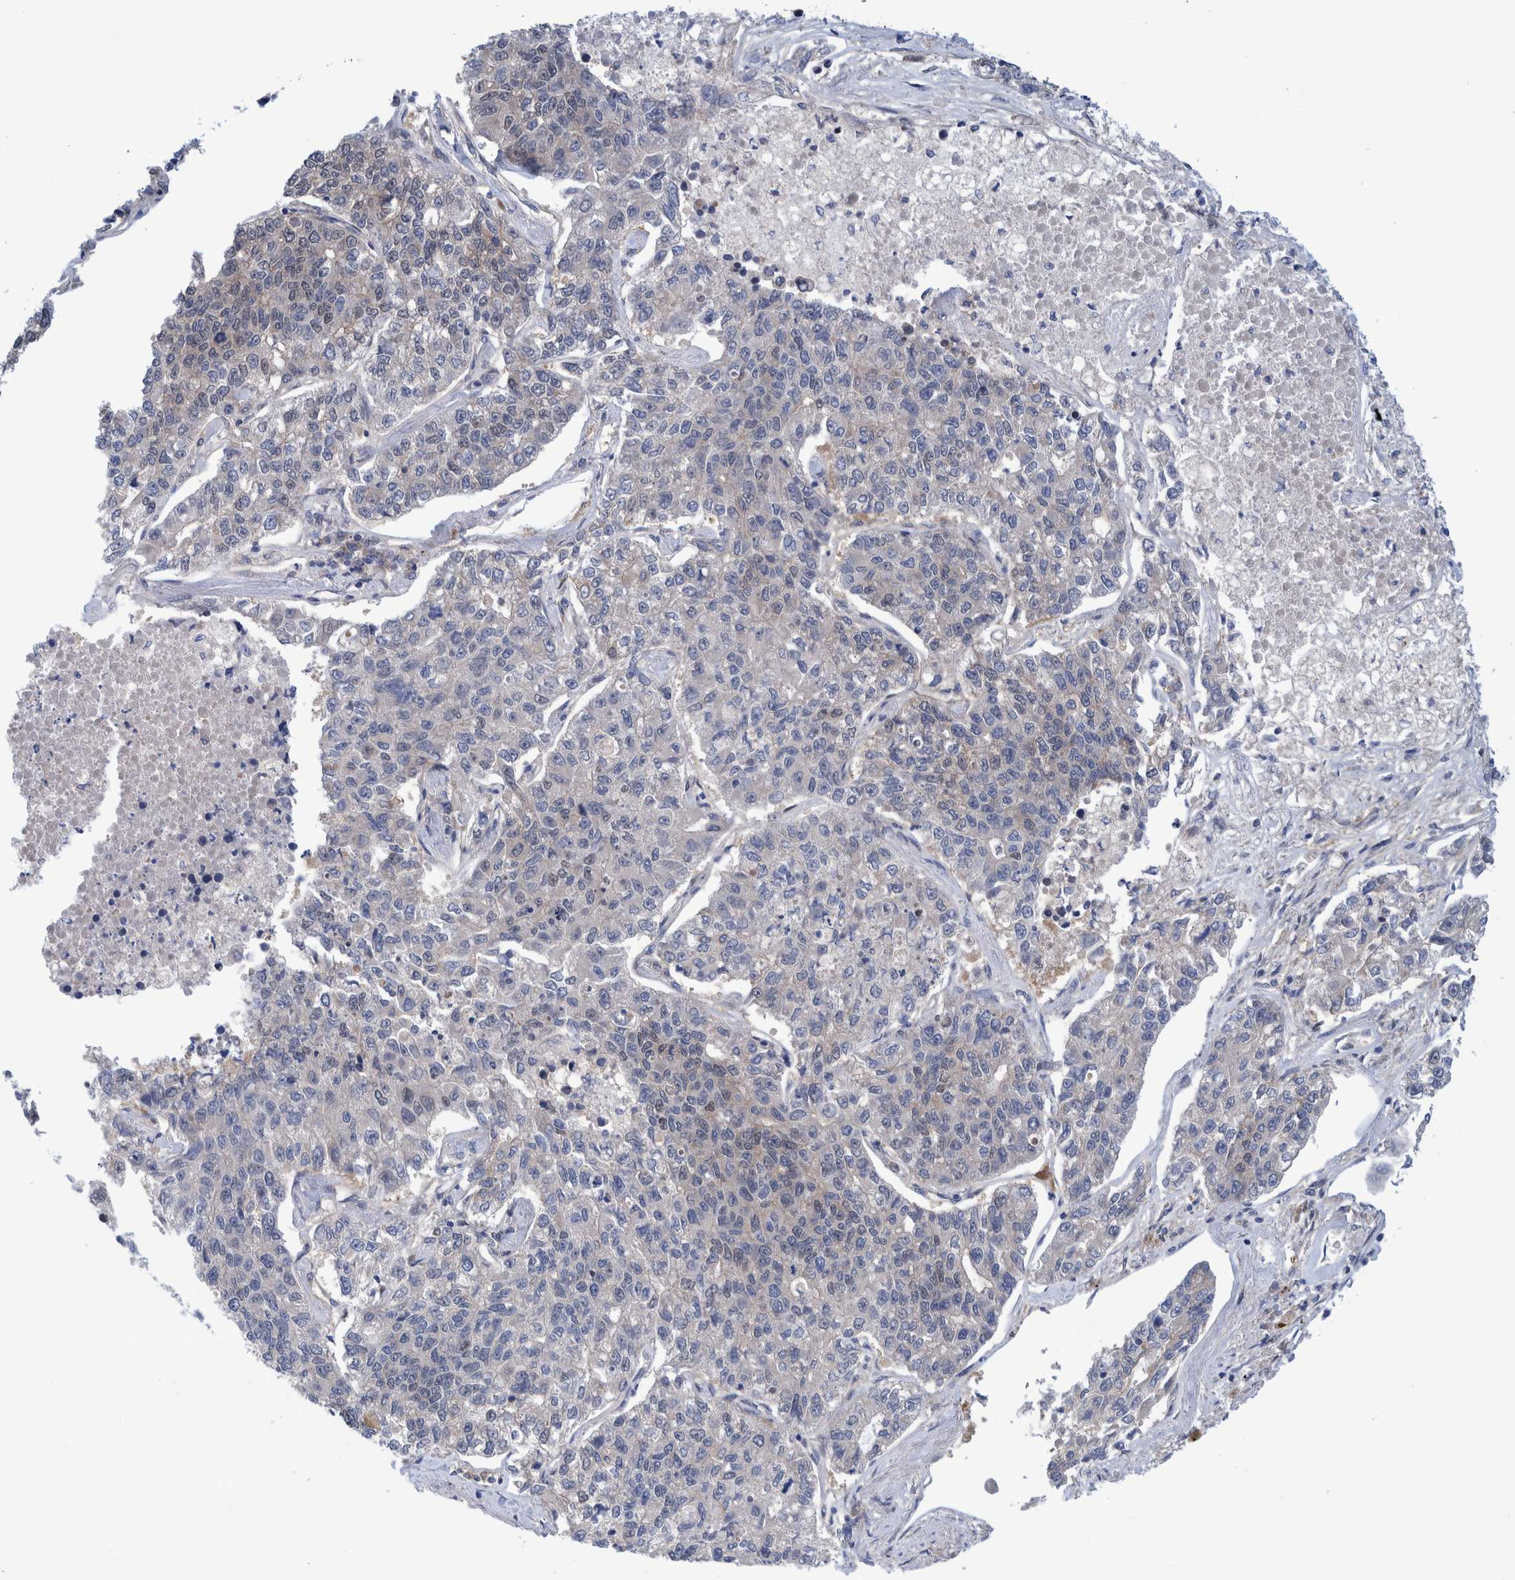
{"staining": {"intensity": "weak", "quantity": "<25%", "location": "nuclear"}, "tissue": "lung cancer", "cell_type": "Tumor cells", "image_type": "cancer", "snomed": [{"axis": "morphology", "description": "Adenocarcinoma, NOS"}, {"axis": "topography", "description": "Lung"}], "caption": "Immunohistochemistry image of human adenocarcinoma (lung) stained for a protein (brown), which demonstrates no positivity in tumor cells. (Brightfield microscopy of DAB immunohistochemistry at high magnification).", "gene": "PFAS", "patient": {"sex": "male", "age": 49}}